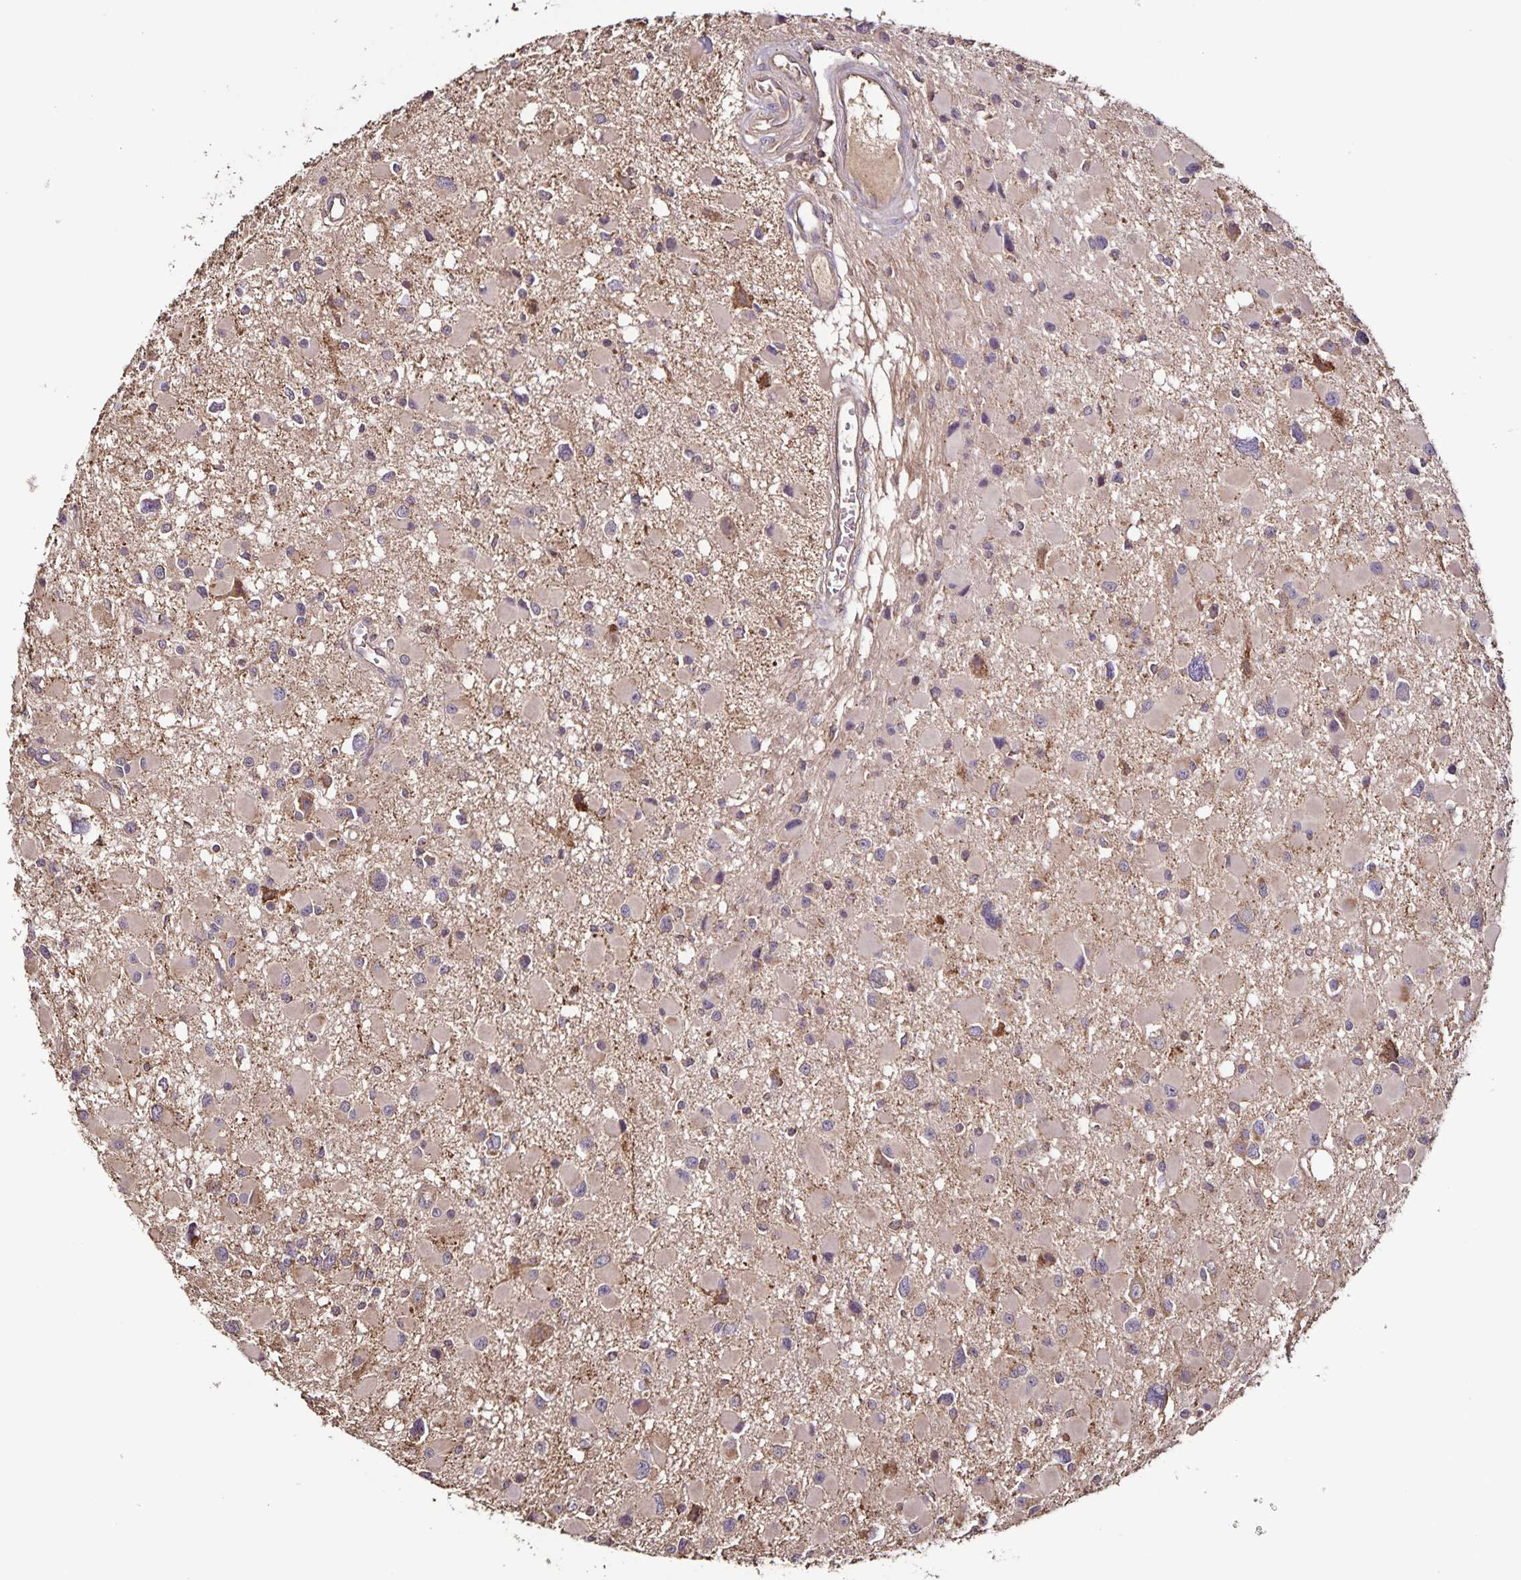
{"staining": {"intensity": "weak", "quantity": "<25%", "location": "cytoplasmic/membranous"}, "tissue": "glioma", "cell_type": "Tumor cells", "image_type": "cancer", "snomed": [{"axis": "morphology", "description": "Glioma, malignant, High grade"}, {"axis": "topography", "description": "Brain"}], "caption": "The immunohistochemistry photomicrograph has no significant staining in tumor cells of glioma tissue.", "gene": "MAN1A1", "patient": {"sex": "male", "age": 54}}